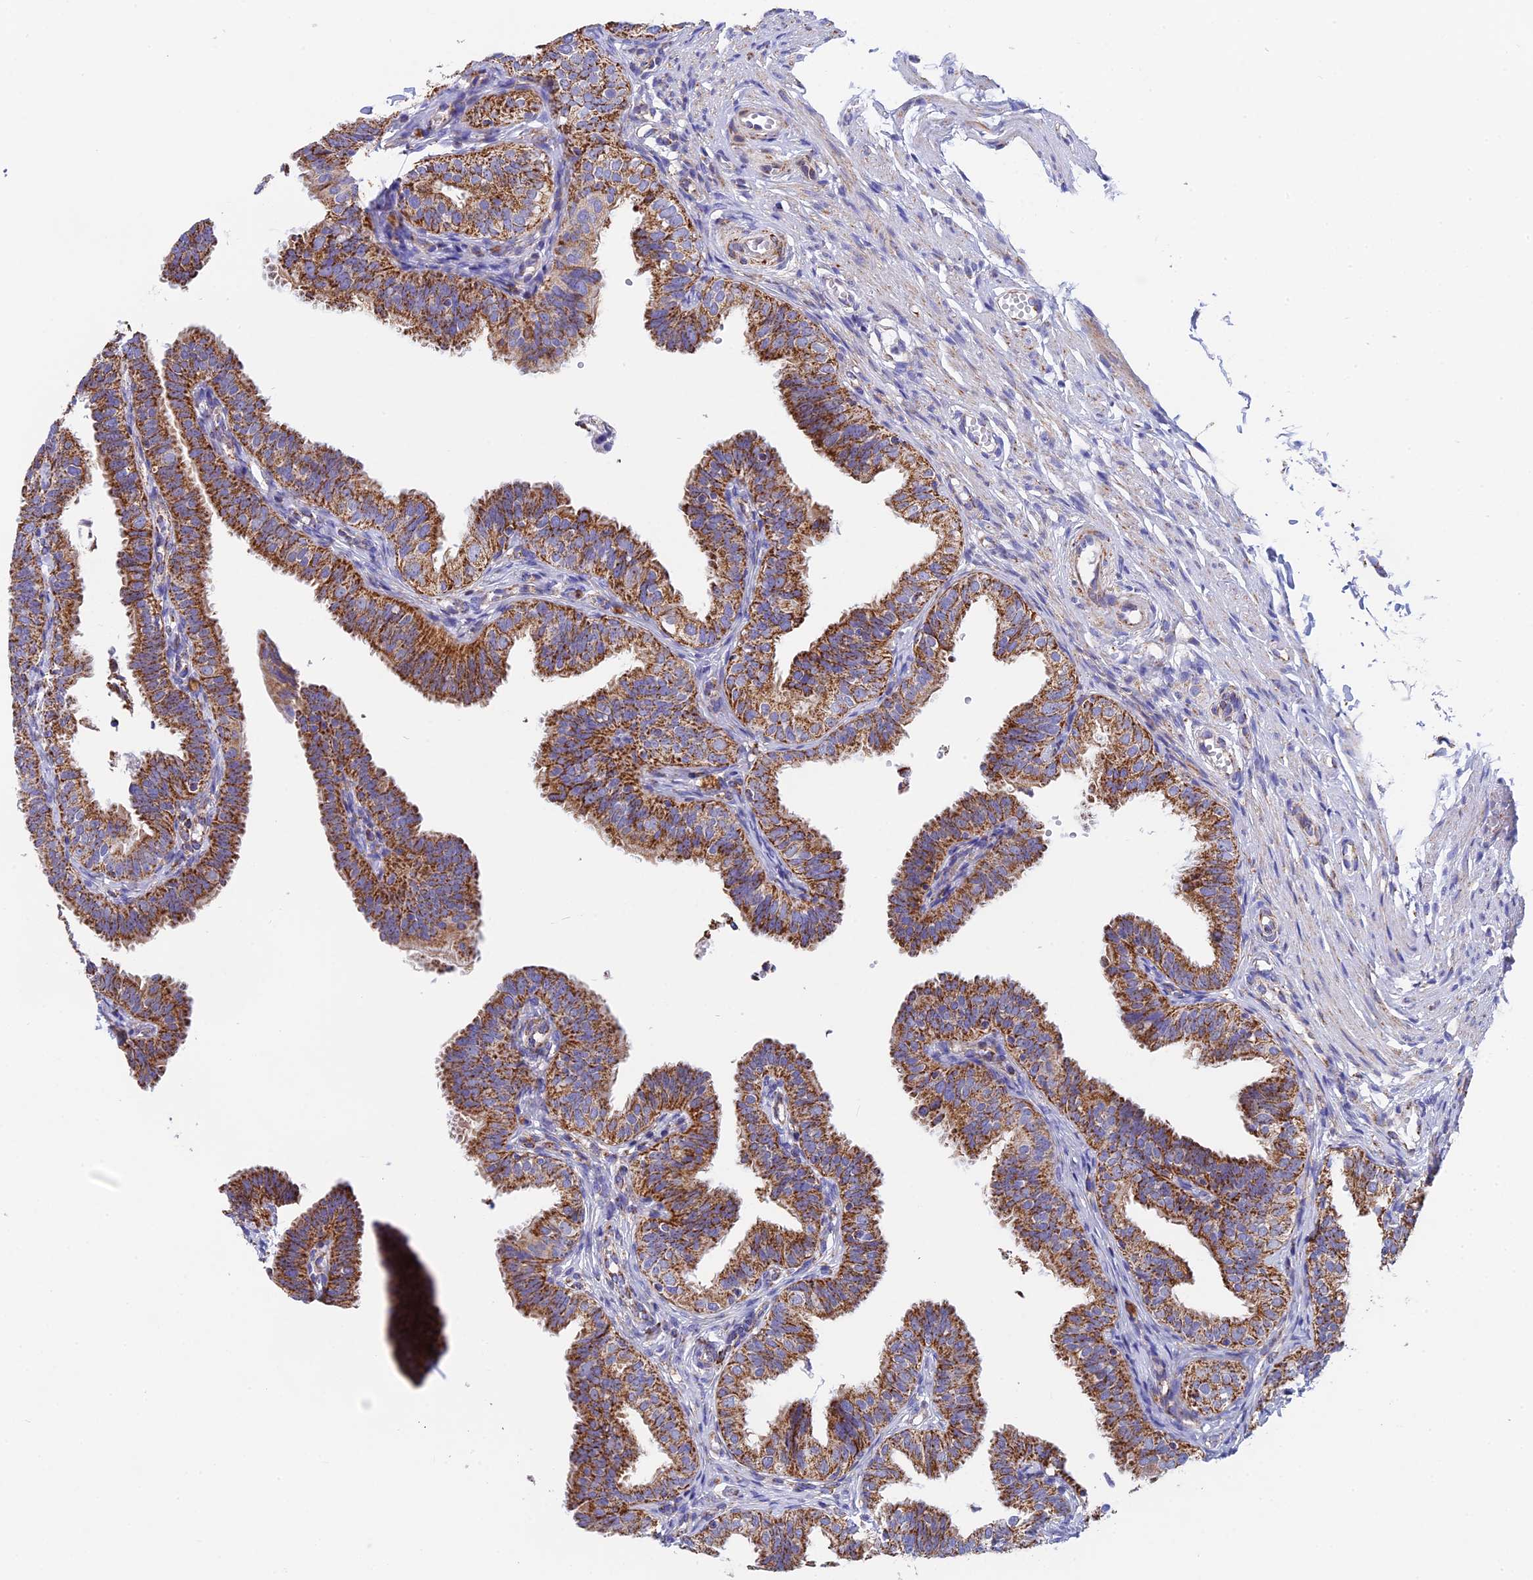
{"staining": {"intensity": "moderate", "quantity": ">75%", "location": "cytoplasmic/membranous"}, "tissue": "fallopian tube", "cell_type": "Glandular cells", "image_type": "normal", "snomed": [{"axis": "morphology", "description": "Normal tissue, NOS"}, {"axis": "topography", "description": "Fallopian tube"}], "caption": "Fallopian tube stained for a protein reveals moderate cytoplasmic/membranous positivity in glandular cells.", "gene": "NDUFA5", "patient": {"sex": "female", "age": 35}}